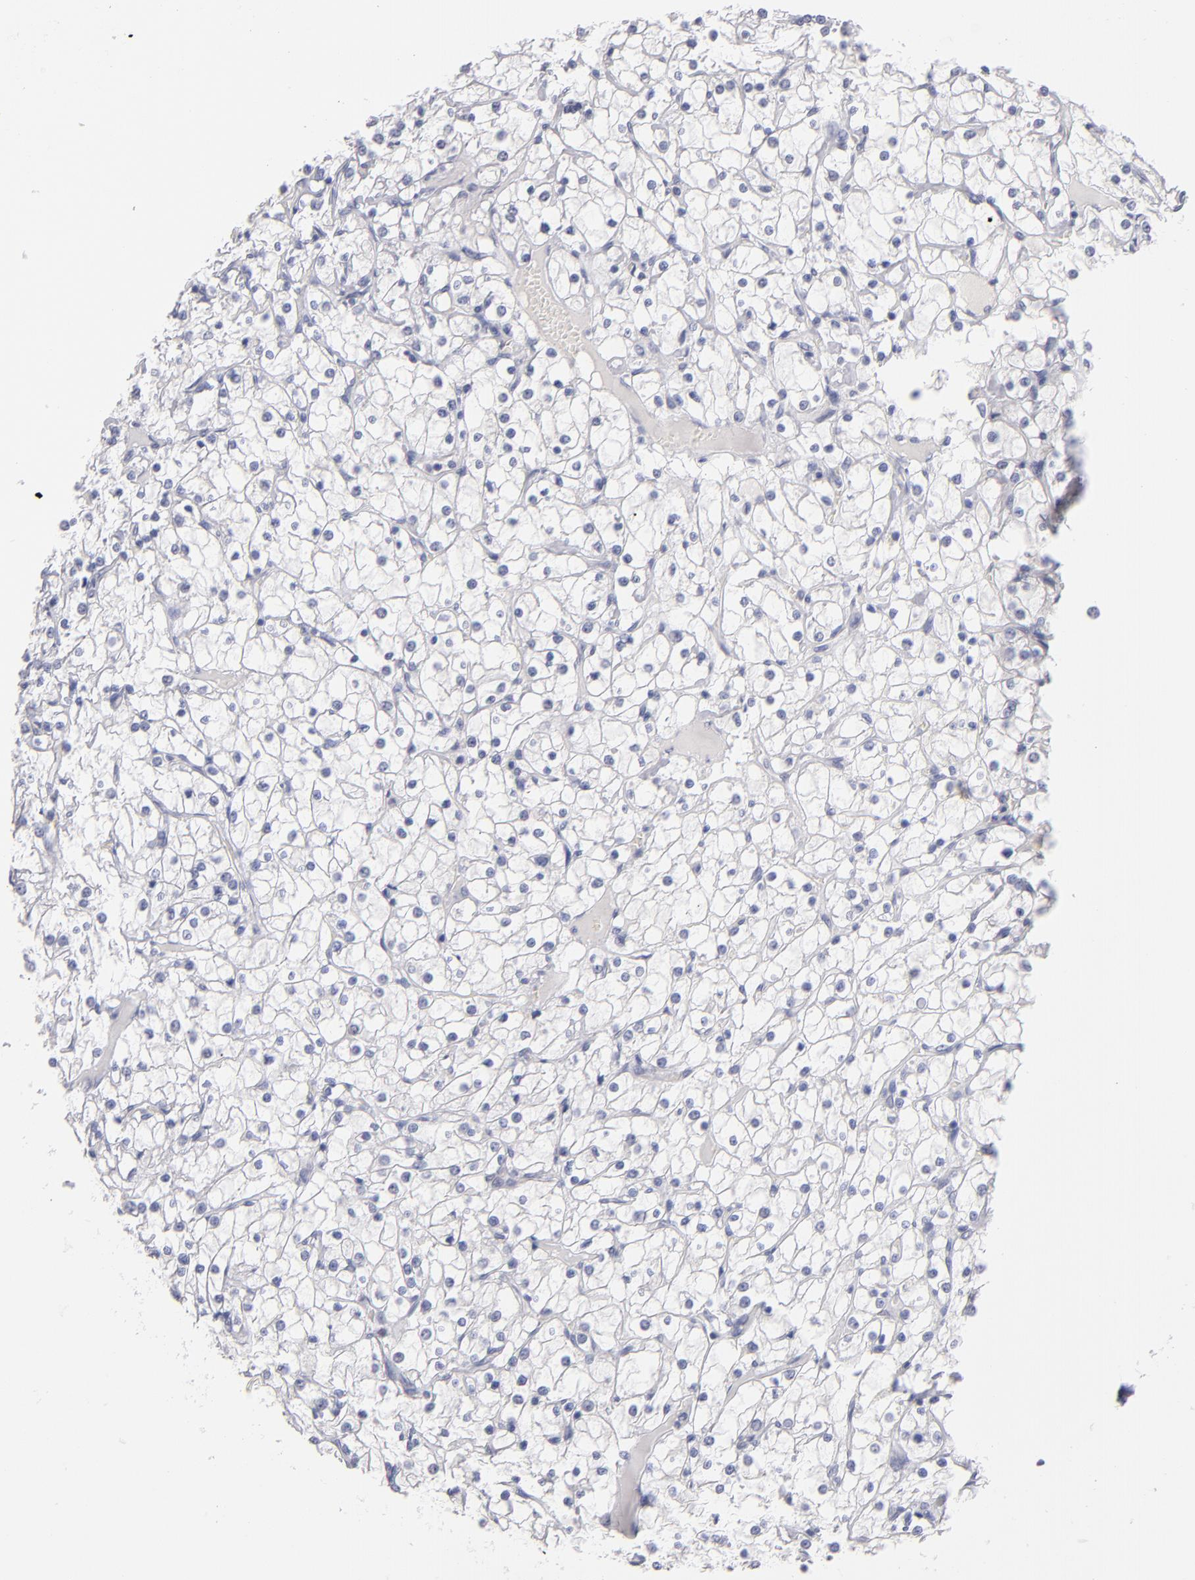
{"staining": {"intensity": "negative", "quantity": "none", "location": "none"}, "tissue": "renal cancer", "cell_type": "Tumor cells", "image_type": "cancer", "snomed": [{"axis": "morphology", "description": "Adenocarcinoma, NOS"}, {"axis": "topography", "description": "Kidney"}], "caption": "Immunohistochemistry (IHC) photomicrograph of human adenocarcinoma (renal) stained for a protein (brown), which demonstrates no staining in tumor cells. Nuclei are stained in blue.", "gene": "TEX11", "patient": {"sex": "female", "age": 73}}